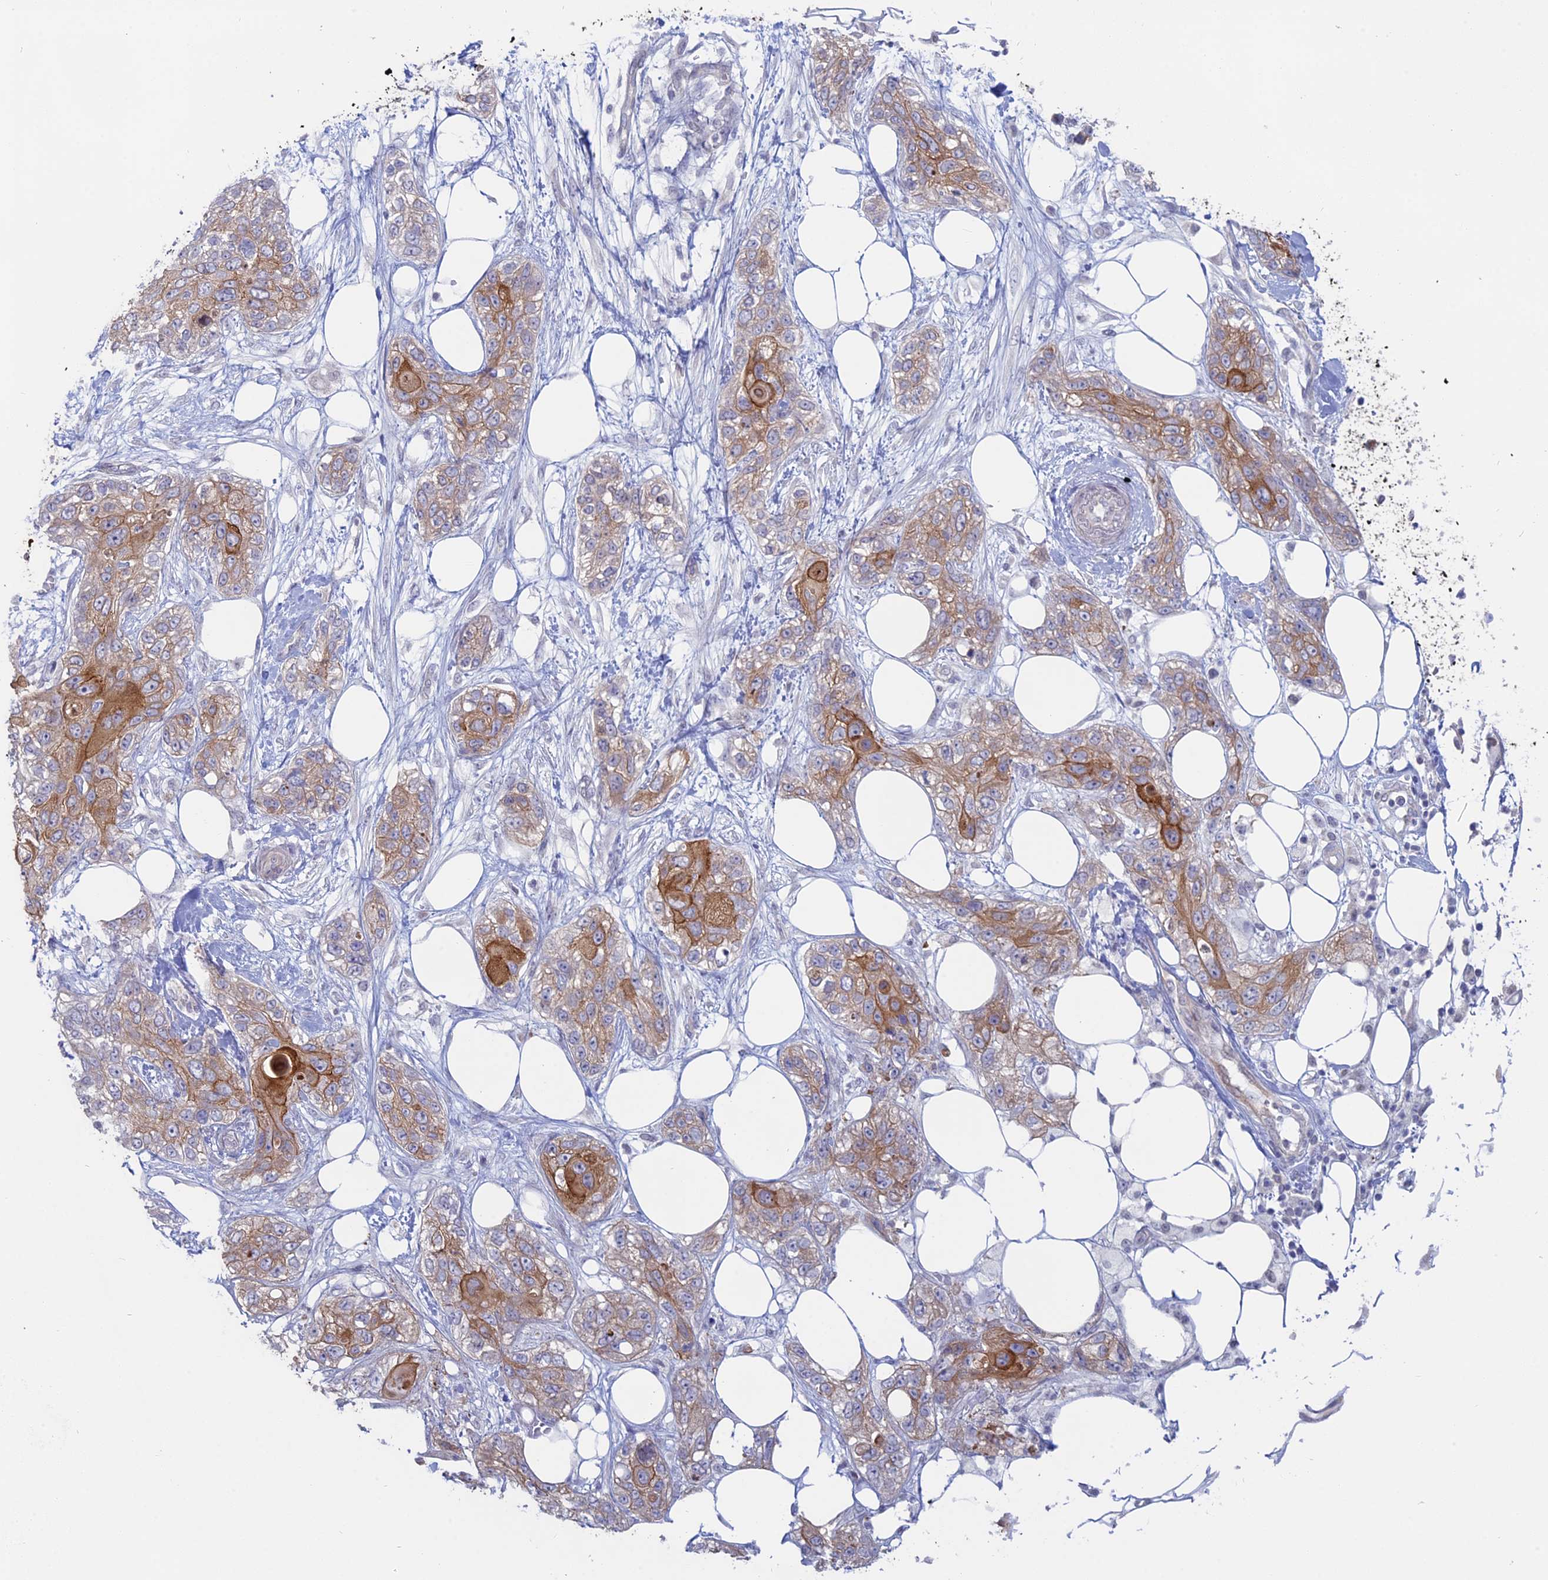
{"staining": {"intensity": "moderate", "quantity": "25%-75%", "location": "cytoplasmic/membranous"}, "tissue": "skin cancer", "cell_type": "Tumor cells", "image_type": "cancer", "snomed": [{"axis": "morphology", "description": "Normal tissue, NOS"}, {"axis": "morphology", "description": "Squamous cell carcinoma, NOS"}, {"axis": "topography", "description": "Skin"}], "caption": "Immunohistochemistry (IHC) micrograph of neoplastic tissue: skin cancer (squamous cell carcinoma) stained using IHC shows medium levels of moderate protein expression localized specifically in the cytoplasmic/membranous of tumor cells, appearing as a cytoplasmic/membranous brown color.", "gene": "MYO5B", "patient": {"sex": "male", "age": 72}}